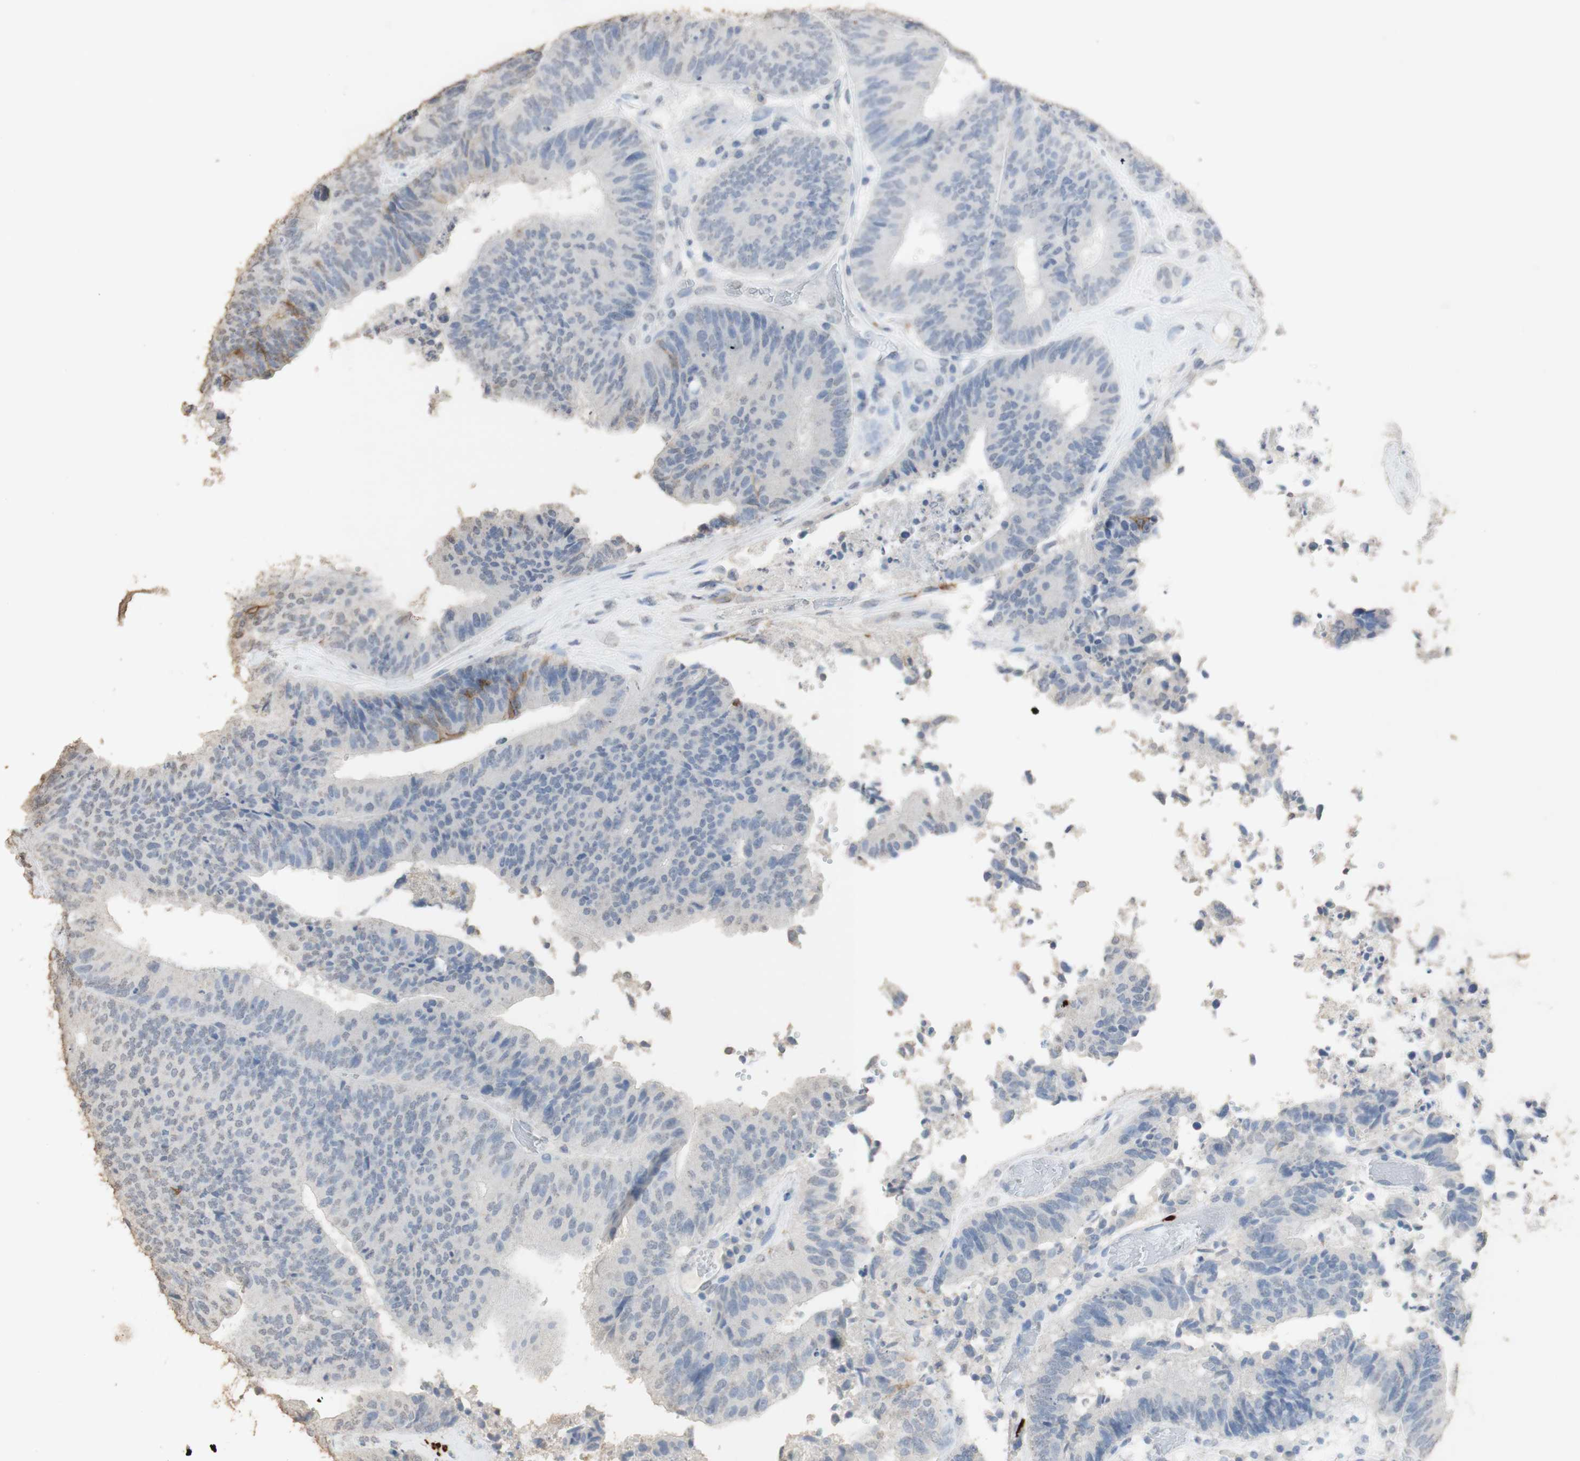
{"staining": {"intensity": "moderate", "quantity": "<25%", "location": "cytoplasmic/membranous"}, "tissue": "colorectal cancer", "cell_type": "Tumor cells", "image_type": "cancer", "snomed": [{"axis": "morphology", "description": "Adenocarcinoma, NOS"}, {"axis": "topography", "description": "Rectum"}], "caption": "Moderate cytoplasmic/membranous protein expression is present in approximately <25% of tumor cells in colorectal adenocarcinoma. The staining is performed using DAB brown chromogen to label protein expression. The nuclei are counter-stained blue using hematoxylin.", "gene": "L1CAM", "patient": {"sex": "male", "age": 72}}